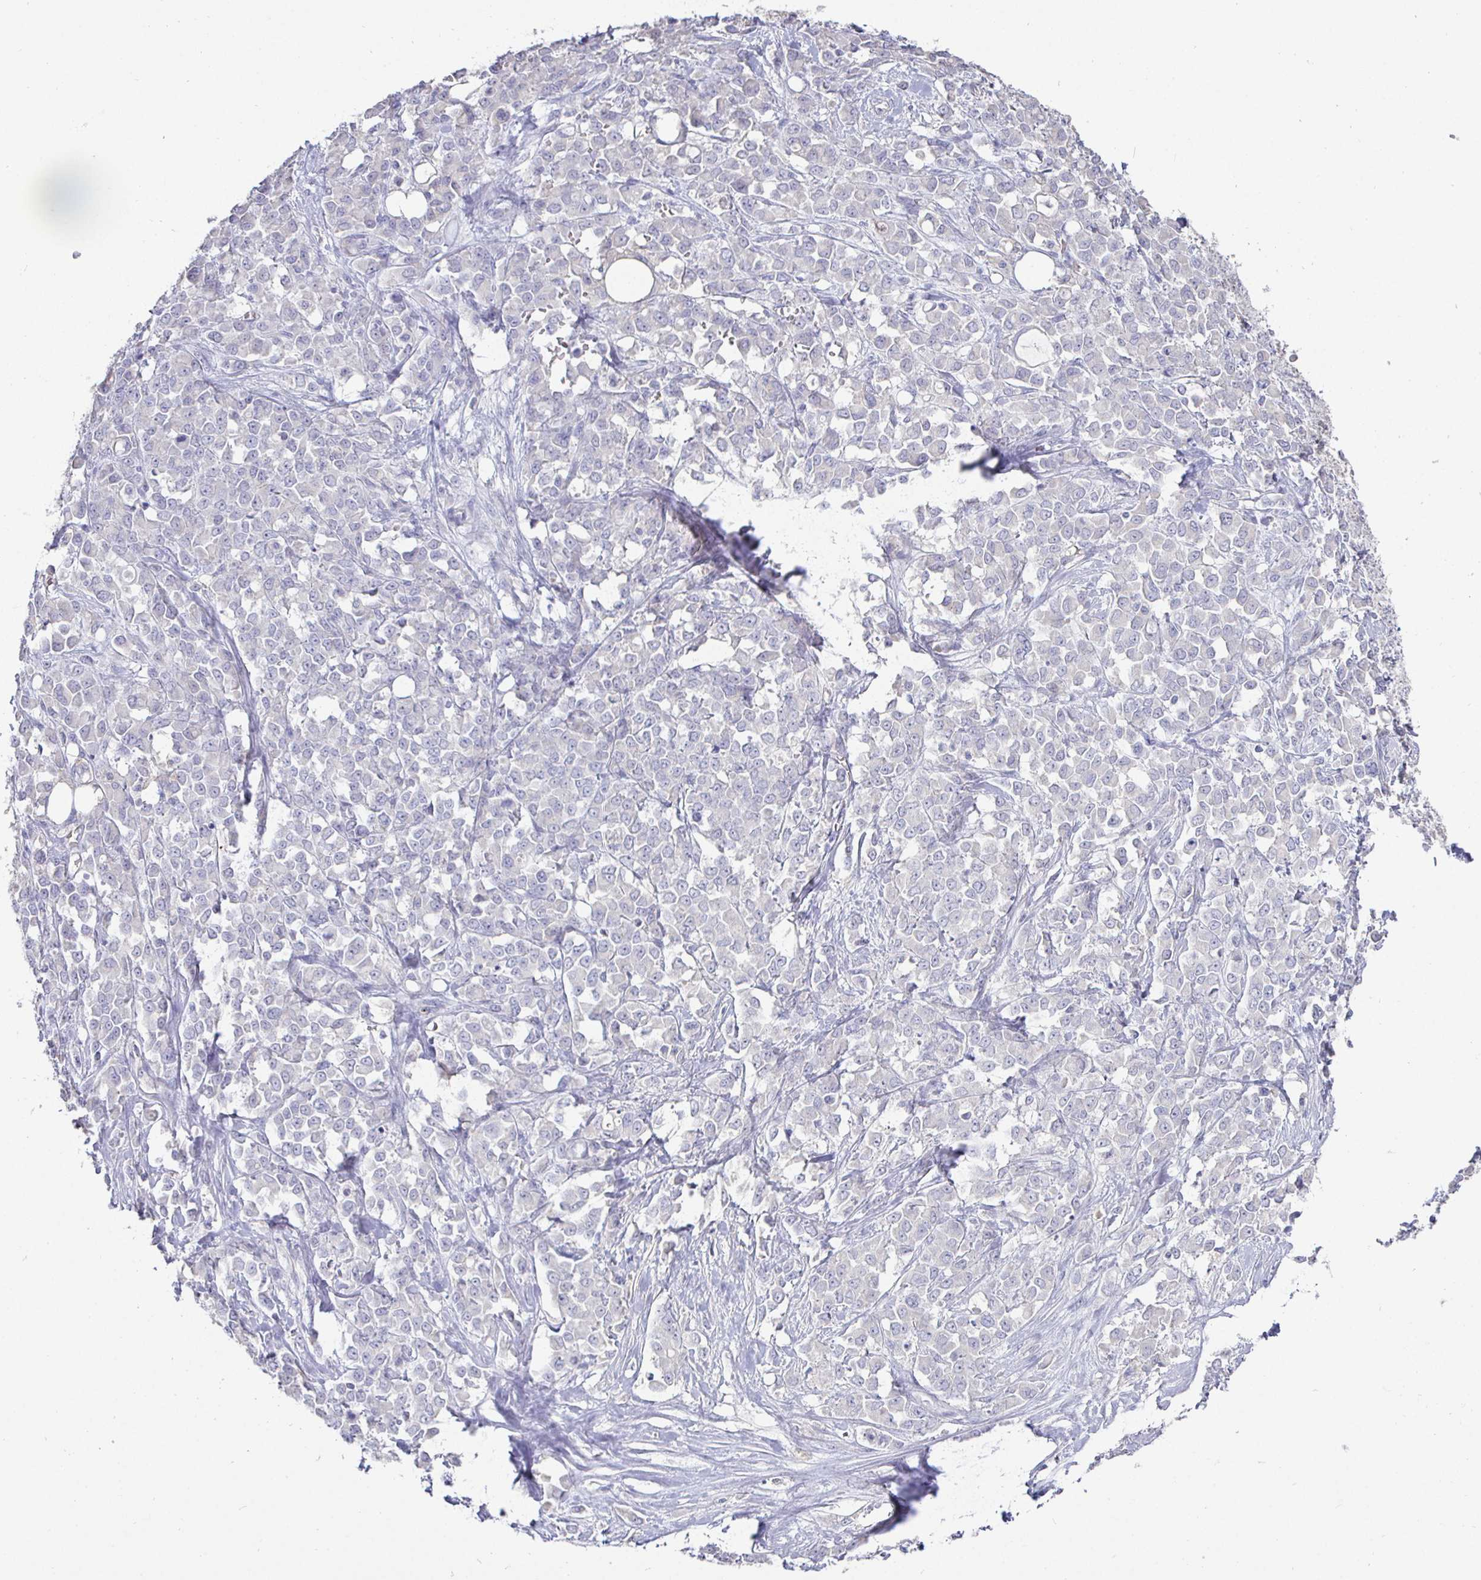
{"staining": {"intensity": "negative", "quantity": "none", "location": "none"}, "tissue": "stomach cancer", "cell_type": "Tumor cells", "image_type": "cancer", "snomed": [{"axis": "morphology", "description": "Adenocarcinoma, NOS"}, {"axis": "topography", "description": "Stomach"}], "caption": "Stomach cancer (adenocarcinoma) was stained to show a protein in brown. There is no significant positivity in tumor cells.", "gene": "SIRPA", "patient": {"sex": "female", "age": 76}}